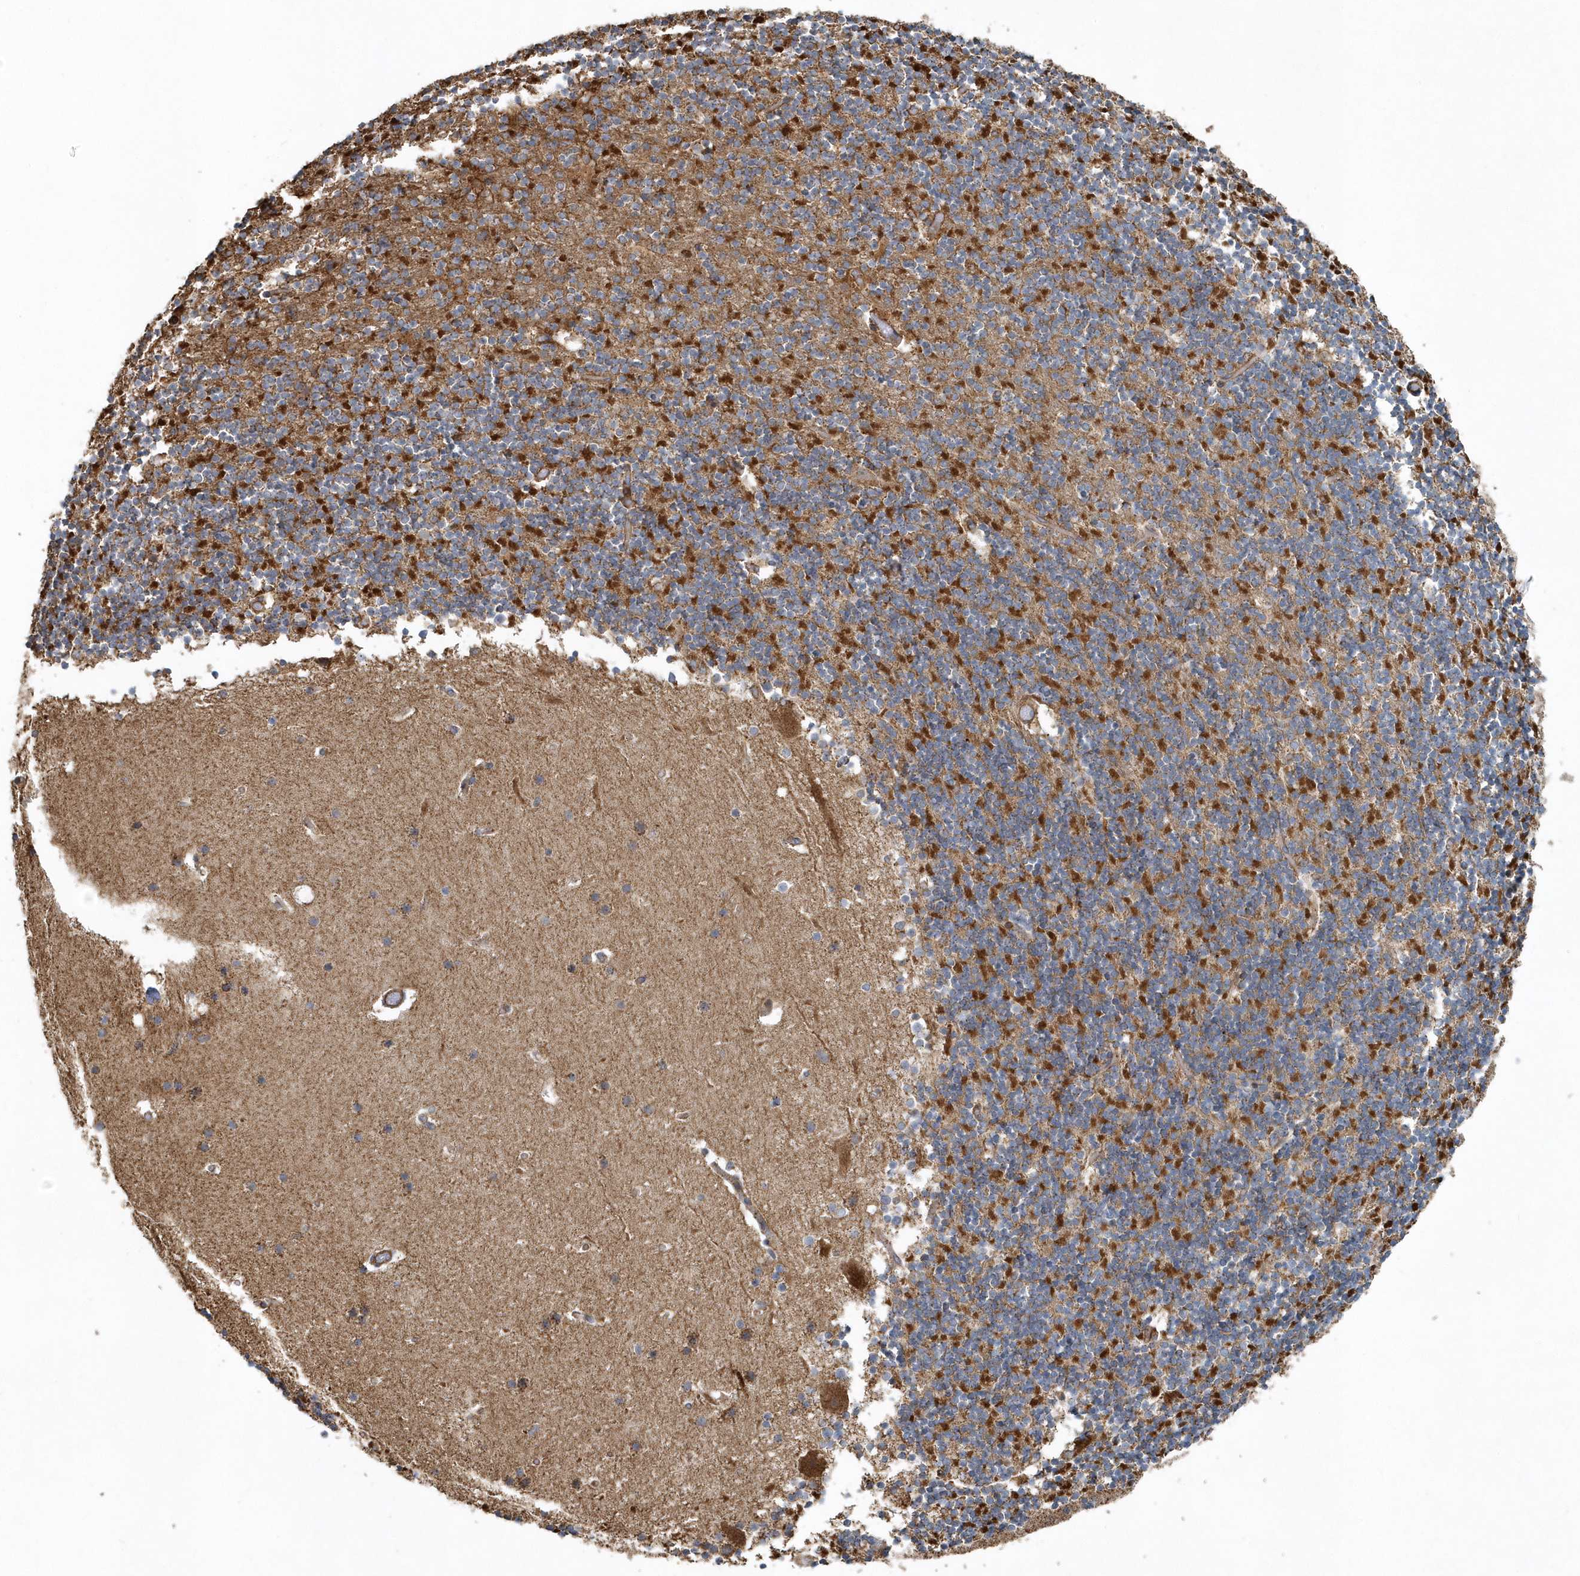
{"staining": {"intensity": "strong", "quantity": ">75%", "location": "cytoplasmic/membranous"}, "tissue": "cerebellum", "cell_type": "Cells in granular layer", "image_type": "normal", "snomed": [{"axis": "morphology", "description": "Normal tissue, NOS"}, {"axis": "topography", "description": "Cerebellum"}], "caption": "Strong cytoplasmic/membranous protein expression is identified in about >75% of cells in granular layer in cerebellum.", "gene": "MMUT", "patient": {"sex": "male", "age": 57}}